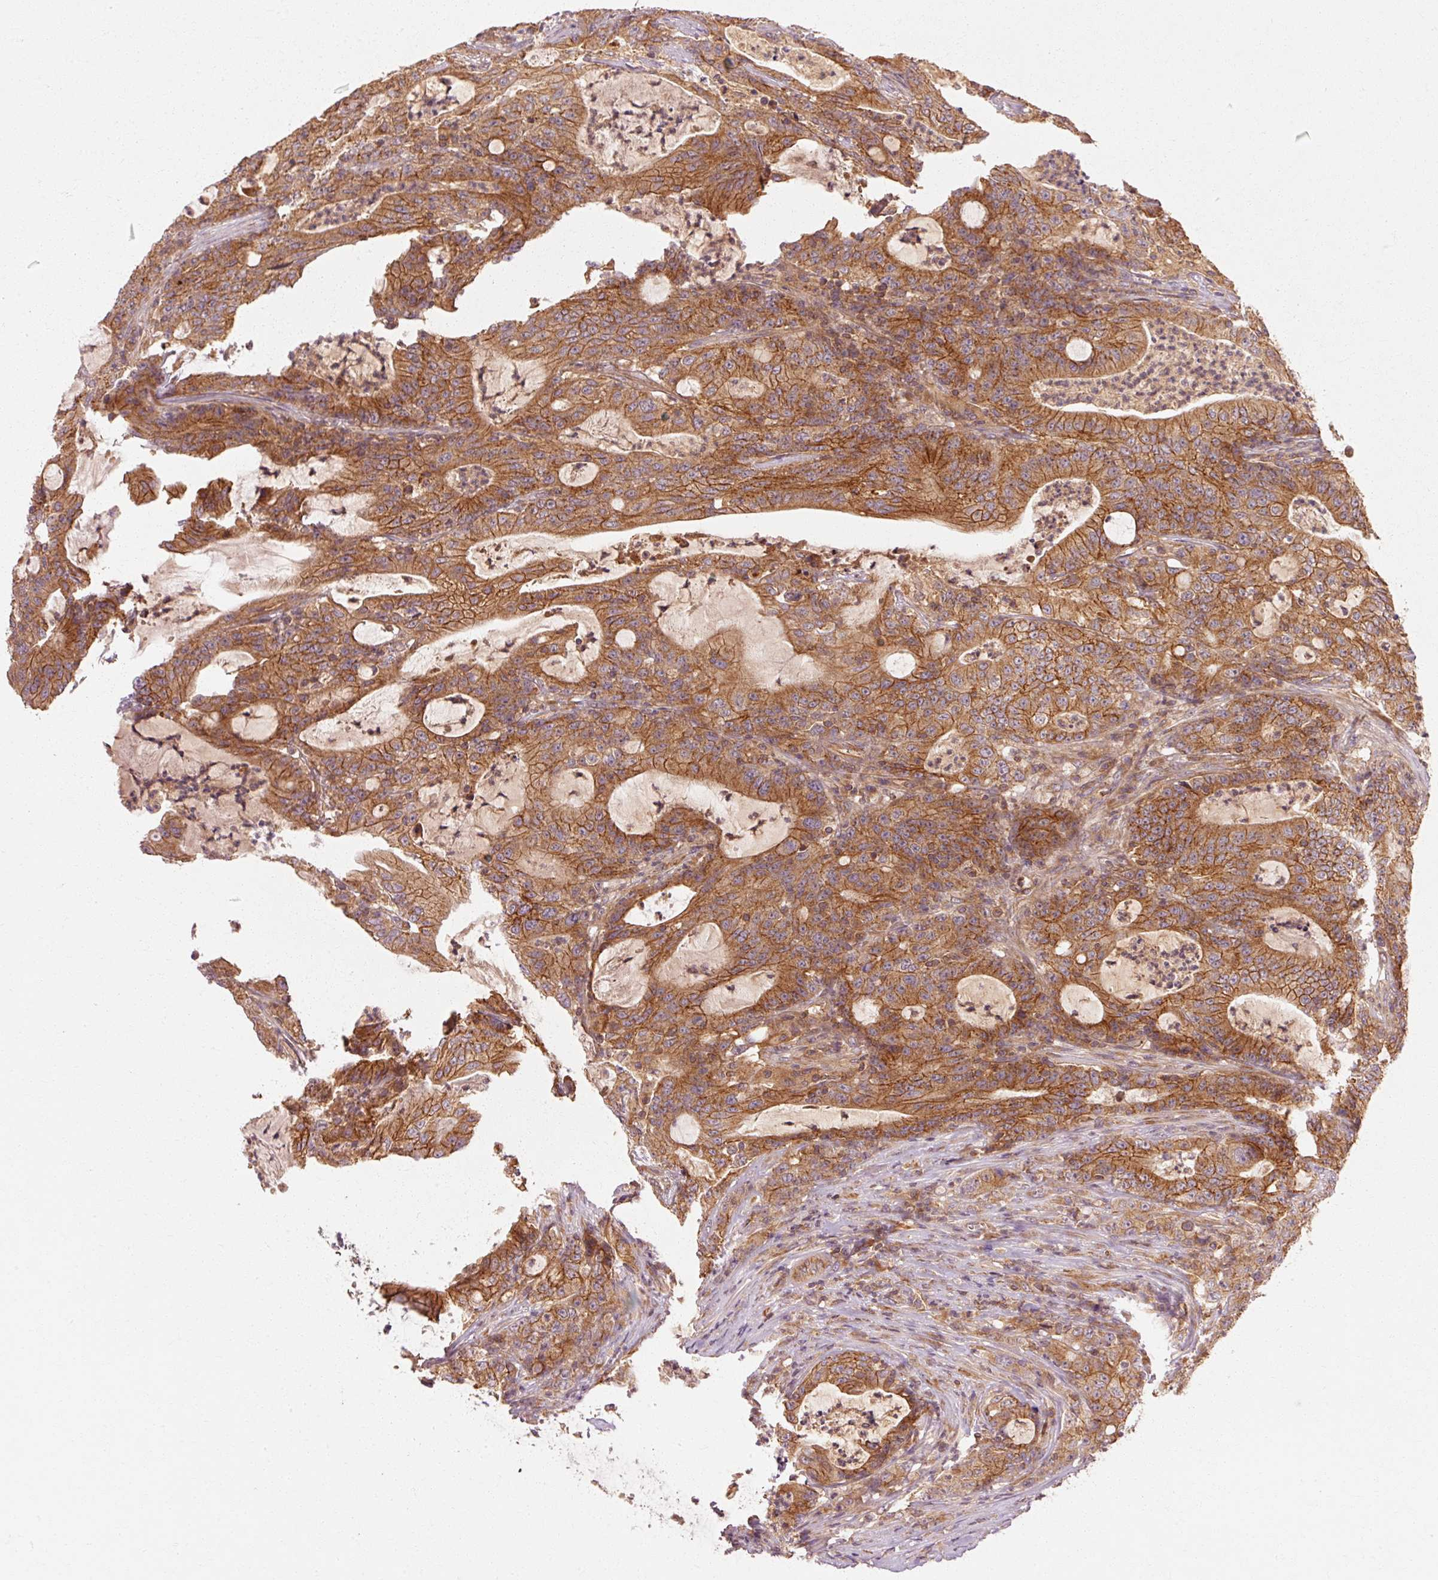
{"staining": {"intensity": "moderate", "quantity": ">75%", "location": "cytoplasmic/membranous"}, "tissue": "colorectal cancer", "cell_type": "Tumor cells", "image_type": "cancer", "snomed": [{"axis": "morphology", "description": "Adenocarcinoma, NOS"}, {"axis": "topography", "description": "Colon"}], "caption": "Colorectal adenocarcinoma stained with a protein marker shows moderate staining in tumor cells.", "gene": "CTNNA1", "patient": {"sex": "male", "age": 83}}